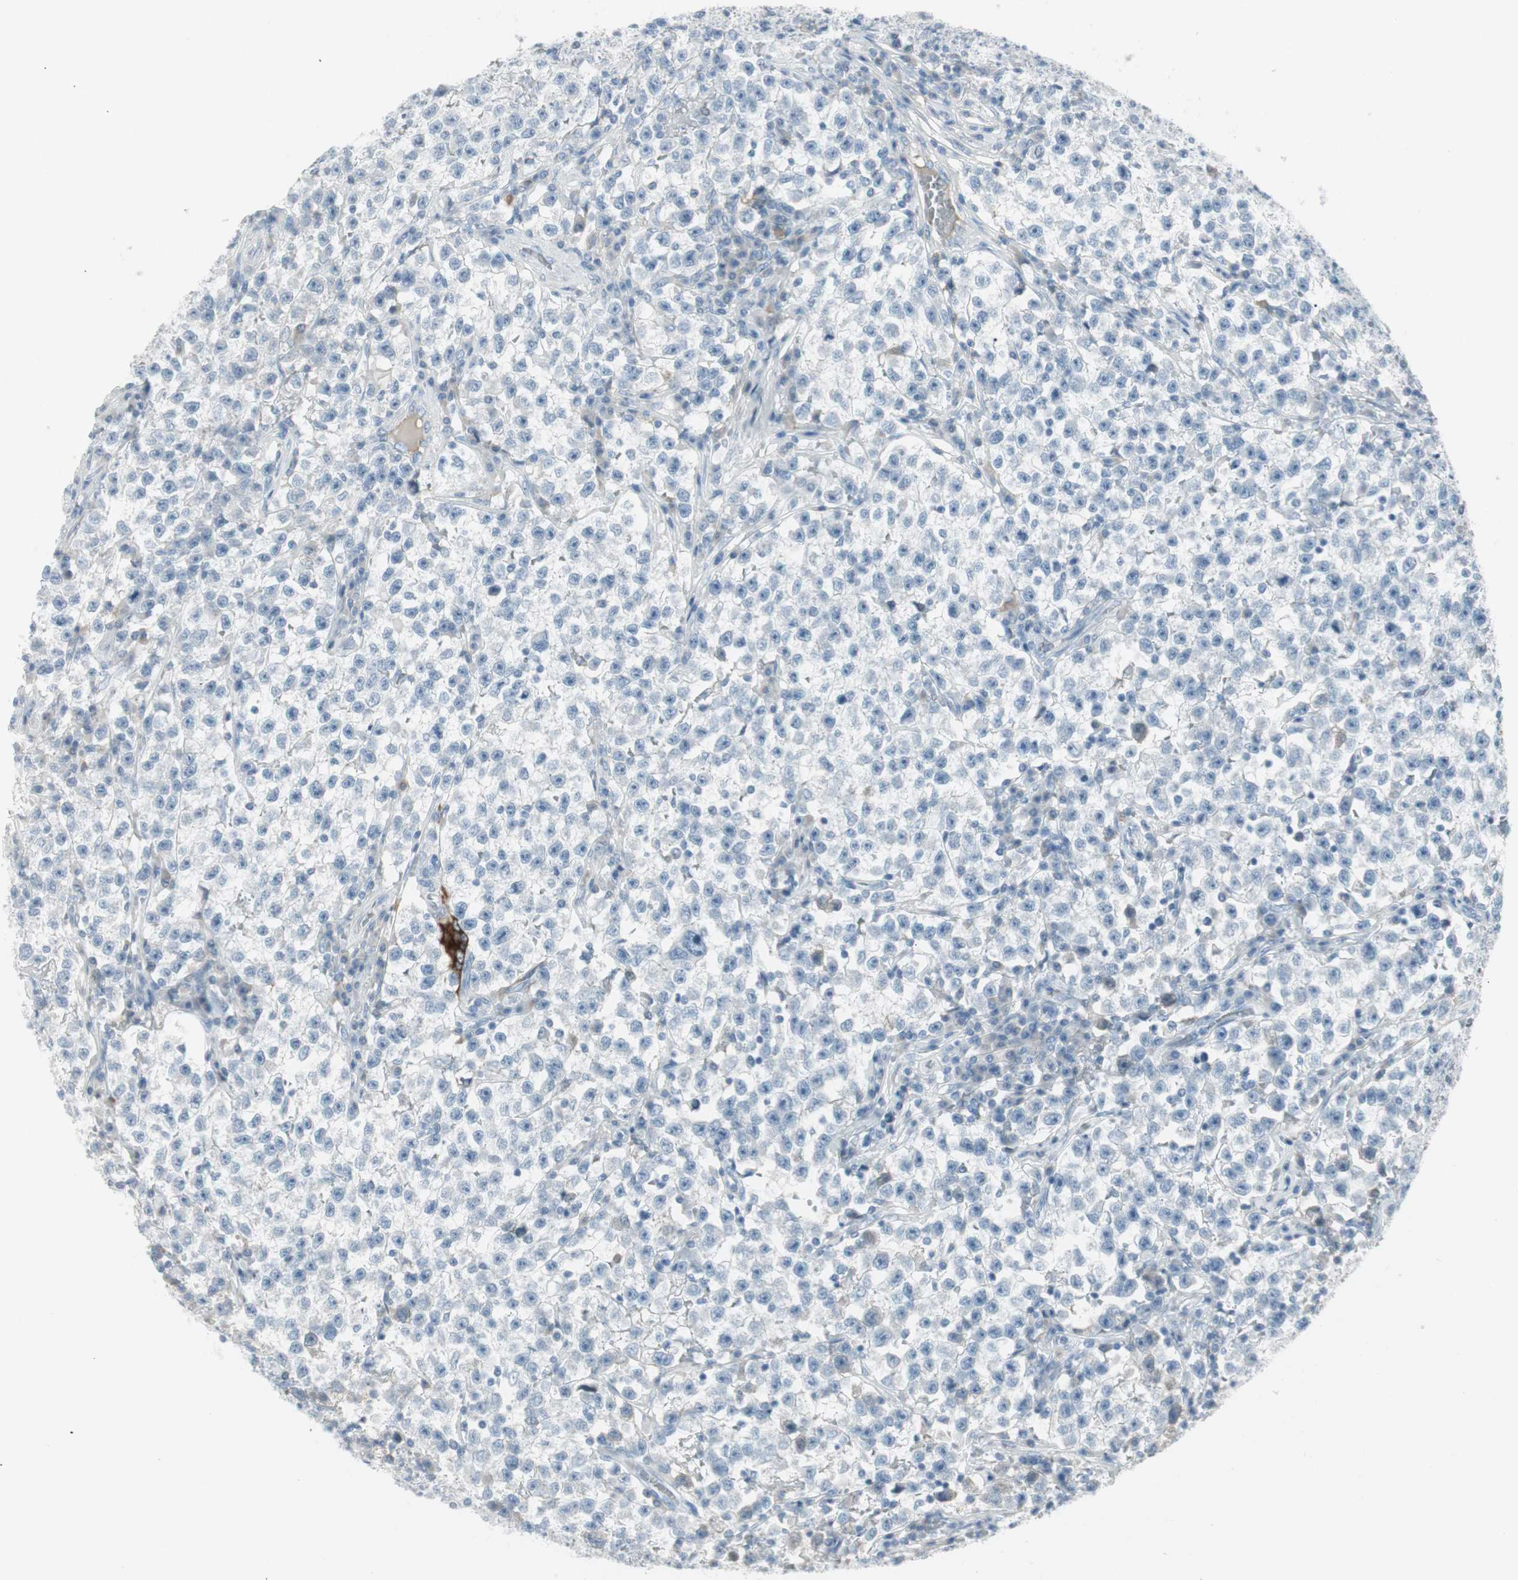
{"staining": {"intensity": "negative", "quantity": "none", "location": "none"}, "tissue": "testis cancer", "cell_type": "Tumor cells", "image_type": "cancer", "snomed": [{"axis": "morphology", "description": "Seminoma, NOS"}, {"axis": "topography", "description": "Testis"}], "caption": "Protein analysis of testis cancer exhibits no significant staining in tumor cells. Nuclei are stained in blue.", "gene": "AGR2", "patient": {"sex": "male", "age": 22}}